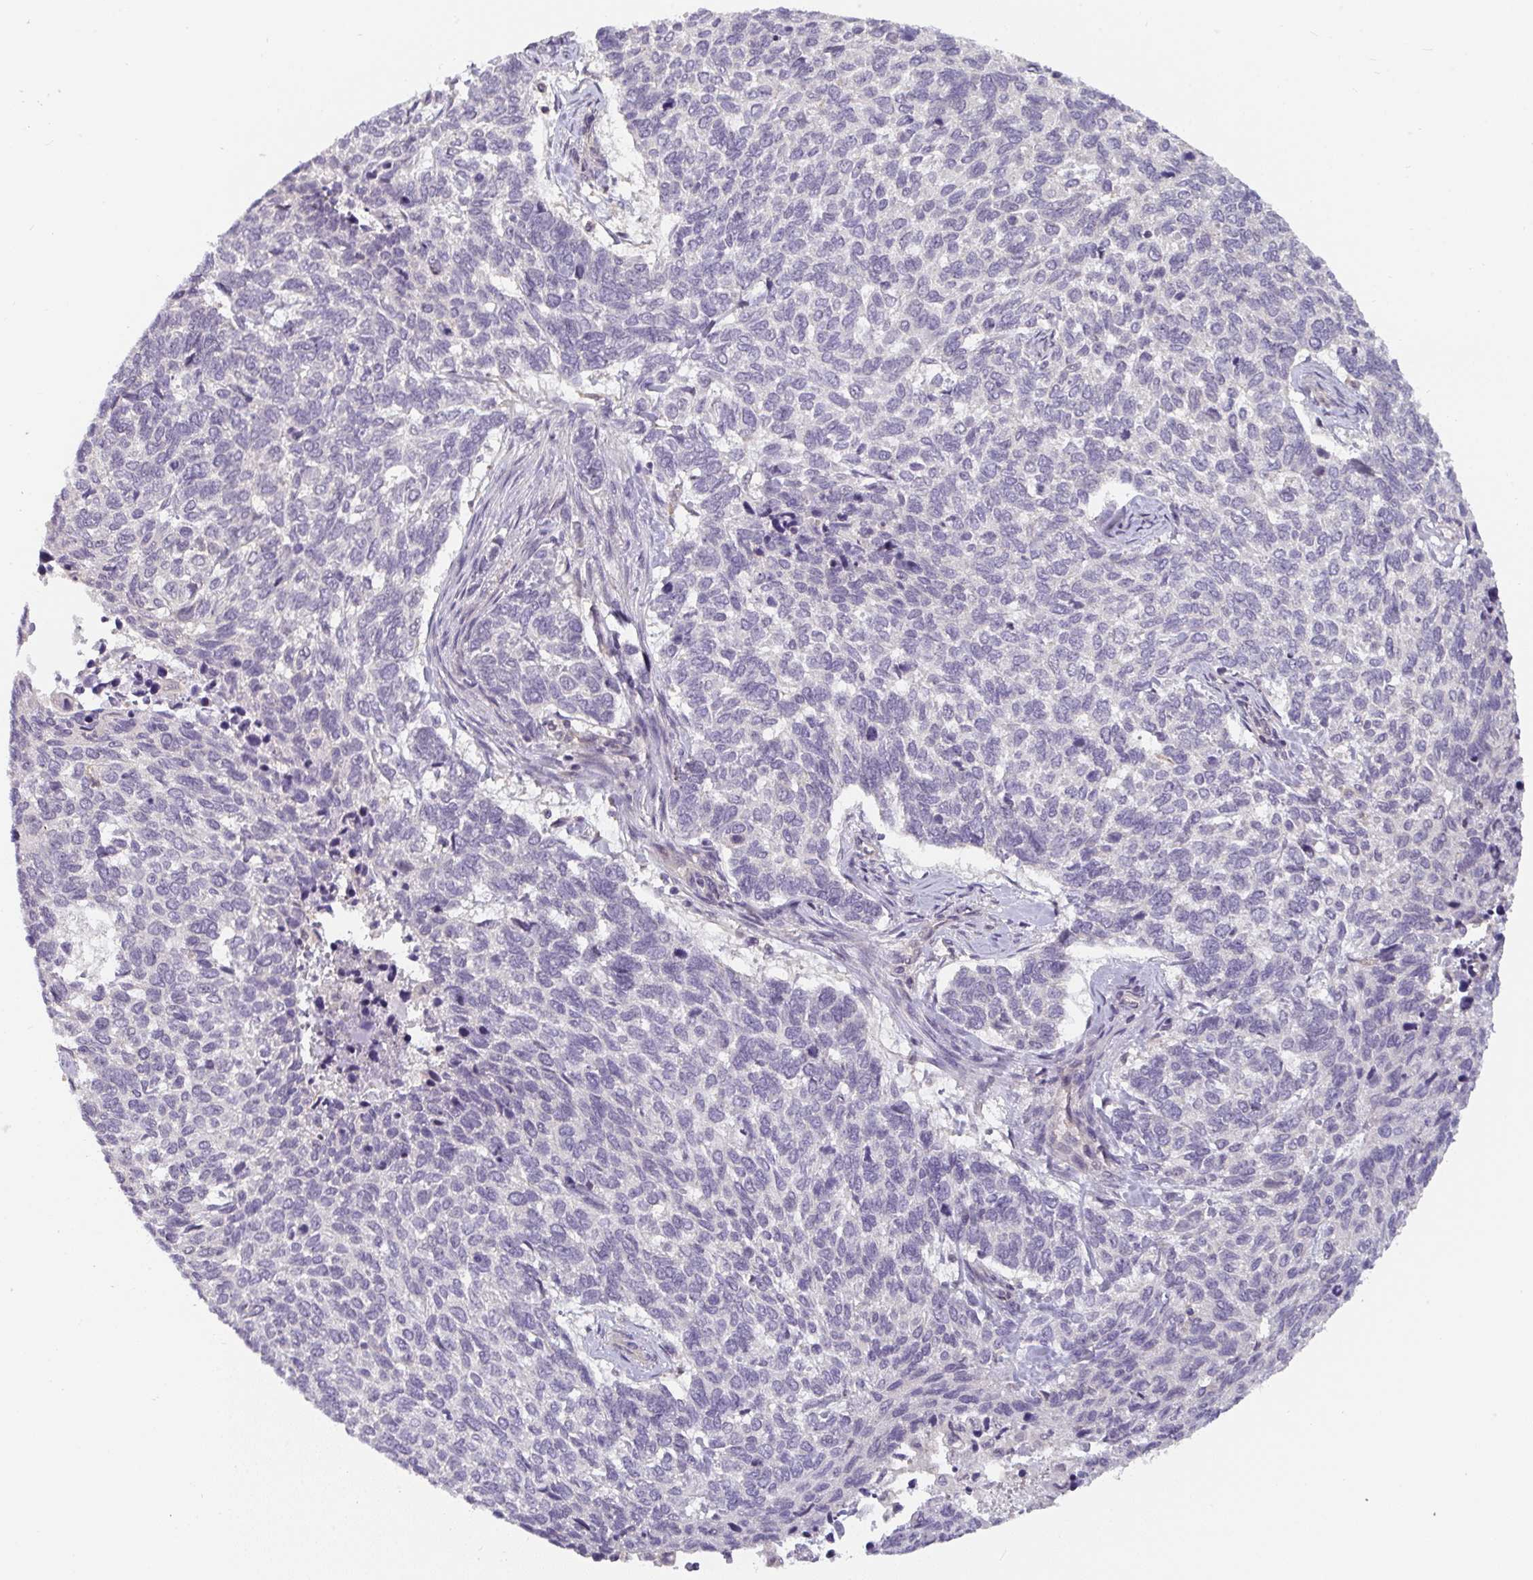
{"staining": {"intensity": "negative", "quantity": "none", "location": "none"}, "tissue": "skin cancer", "cell_type": "Tumor cells", "image_type": "cancer", "snomed": [{"axis": "morphology", "description": "Basal cell carcinoma"}, {"axis": "topography", "description": "Skin"}], "caption": "IHC of basal cell carcinoma (skin) demonstrates no staining in tumor cells. (IHC, brightfield microscopy, high magnification).", "gene": "GSDMB", "patient": {"sex": "female", "age": 65}}